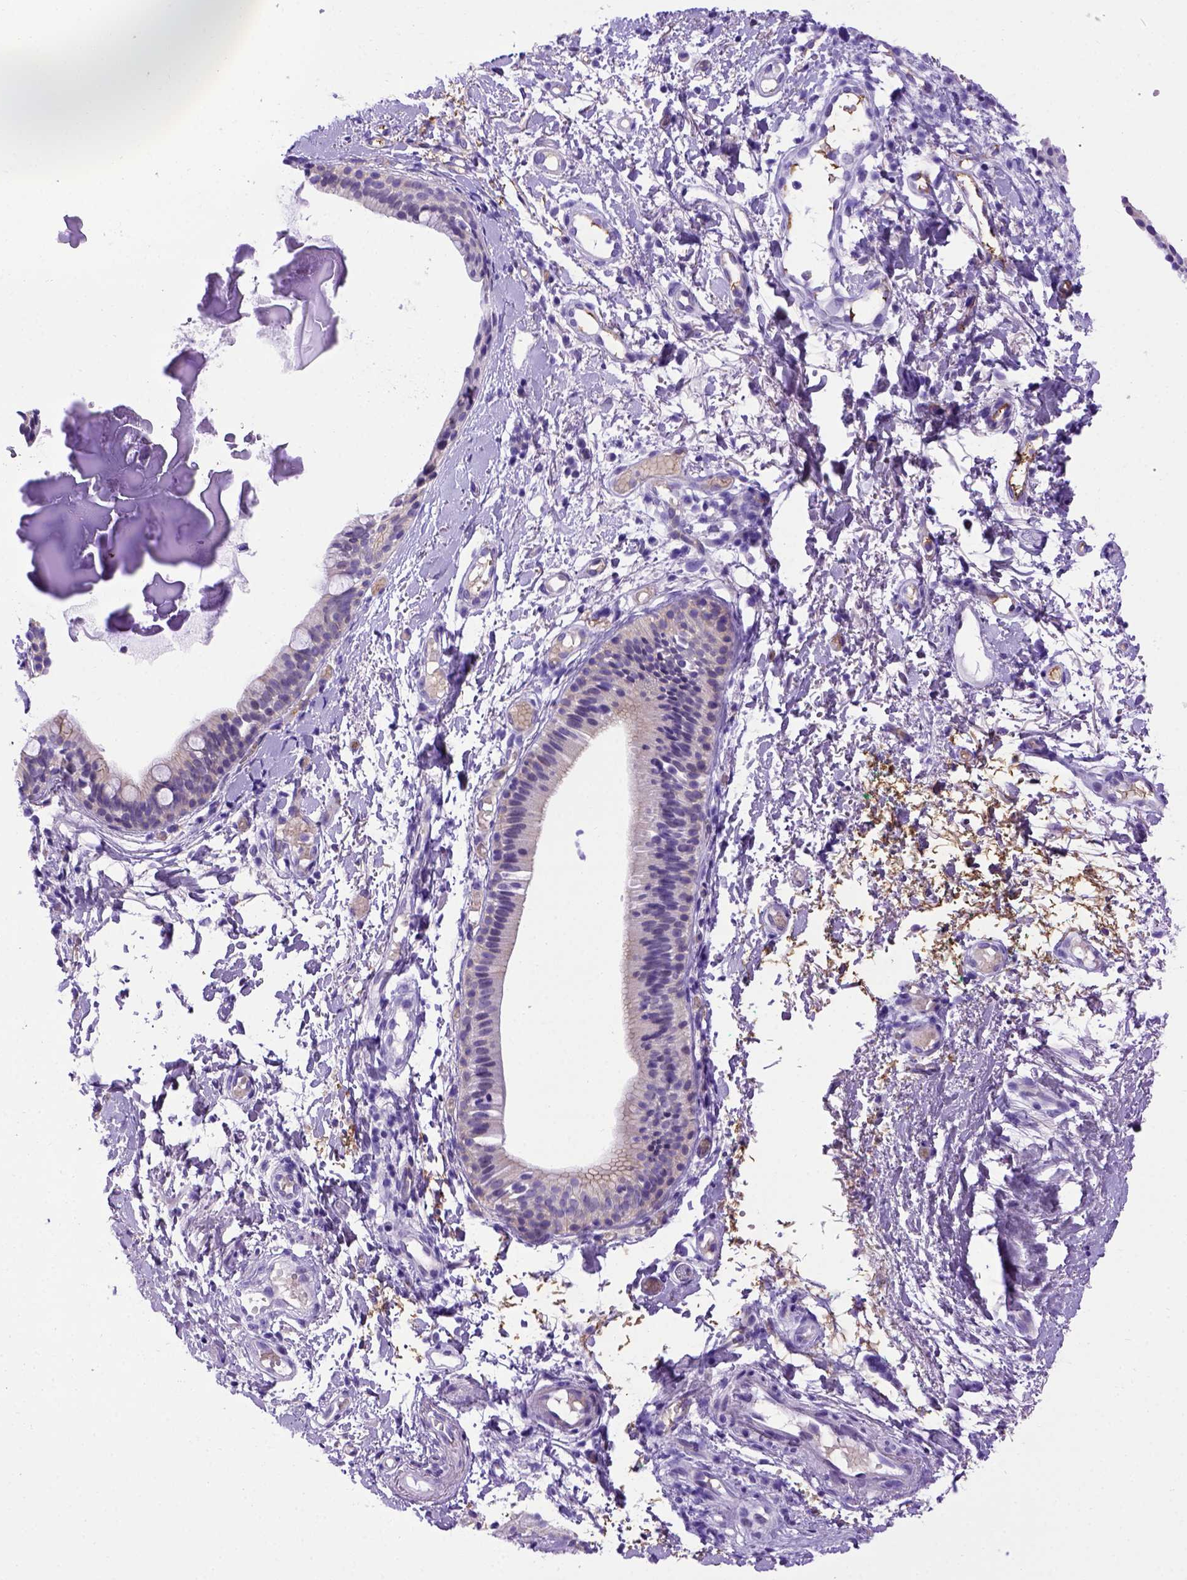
{"staining": {"intensity": "weak", "quantity": "25%-75%", "location": "cytoplasmic/membranous"}, "tissue": "nasopharynx", "cell_type": "Respiratory epithelial cells", "image_type": "normal", "snomed": [{"axis": "morphology", "description": "Normal tissue, NOS"}, {"axis": "morphology", "description": "Basal cell carcinoma"}, {"axis": "topography", "description": "Cartilage tissue"}, {"axis": "topography", "description": "Nasopharynx"}, {"axis": "topography", "description": "Oral tissue"}], "caption": "Respiratory epithelial cells show weak cytoplasmic/membranous staining in about 25%-75% of cells in benign nasopharynx.", "gene": "ADAM12", "patient": {"sex": "female", "age": 77}}